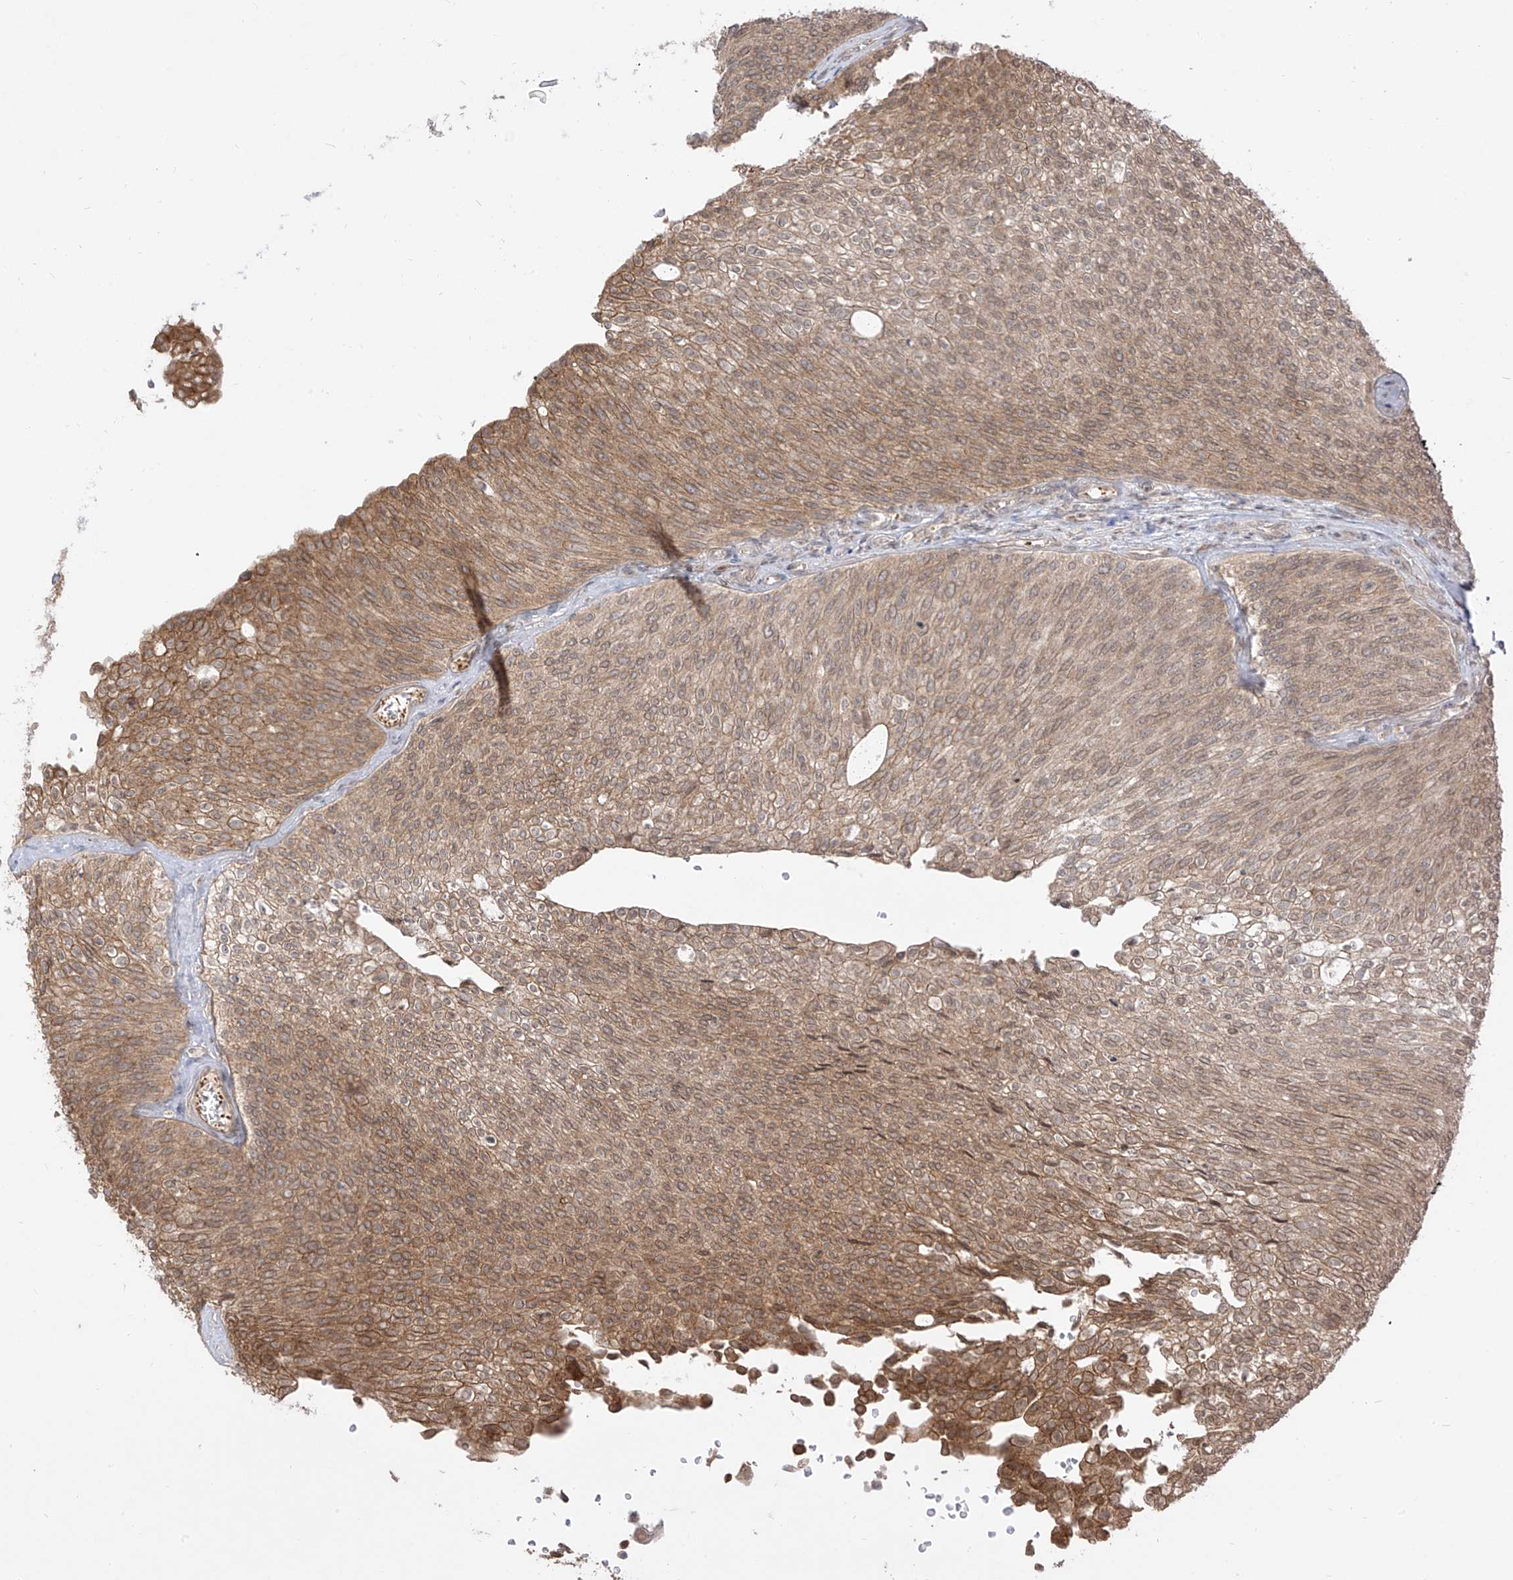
{"staining": {"intensity": "moderate", "quantity": ">75%", "location": "cytoplasmic/membranous"}, "tissue": "urothelial cancer", "cell_type": "Tumor cells", "image_type": "cancer", "snomed": [{"axis": "morphology", "description": "Urothelial carcinoma, Low grade"}, {"axis": "topography", "description": "Urinary bladder"}], "caption": "Protein analysis of urothelial cancer tissue shows moderate cytoplasmic/membranous positivity in approximately >75% of tumor cells.", "gene": "LCOR", "patient": {"sex": "female", "age": 79}}